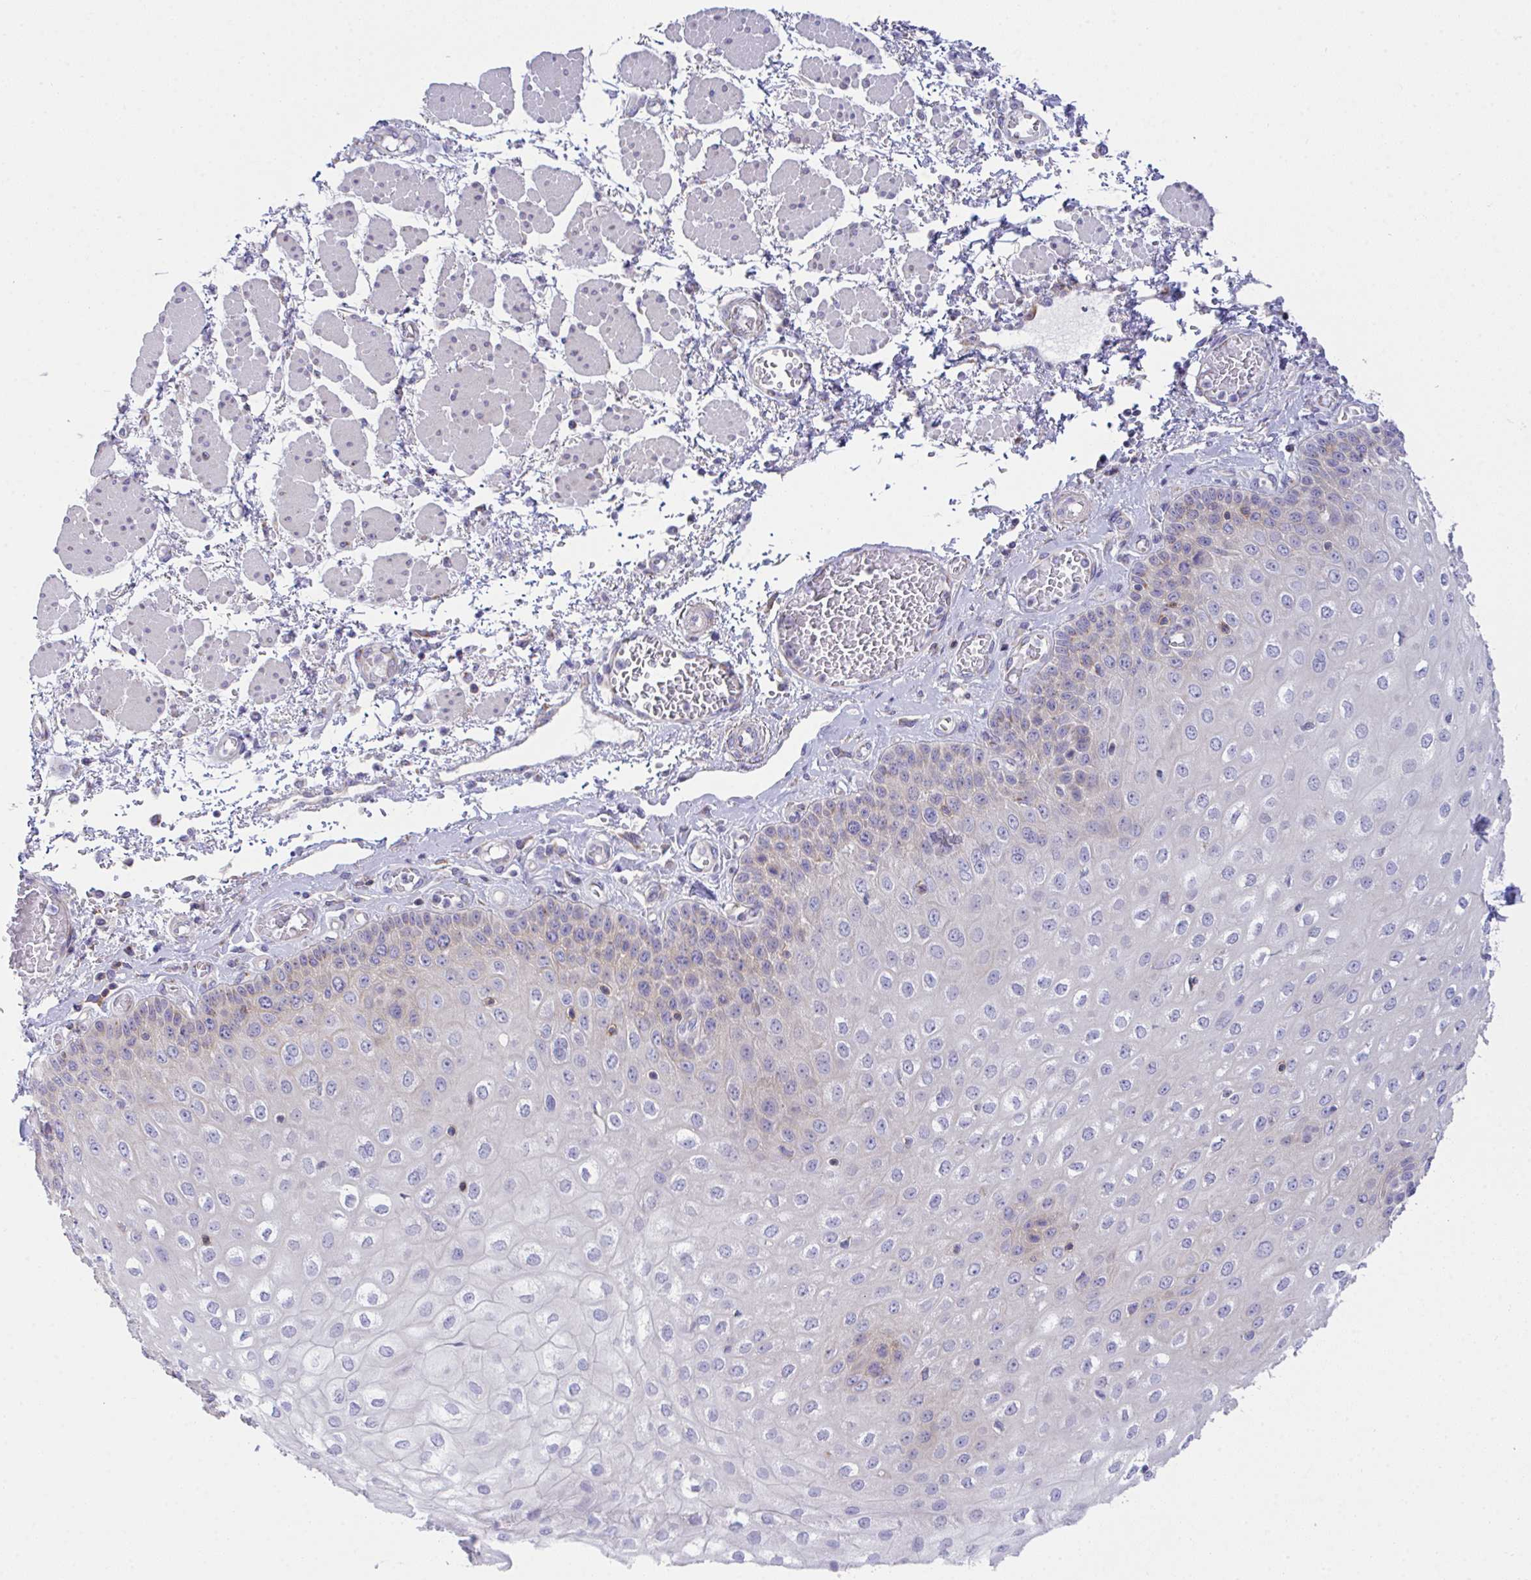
{"staining": {"intensity": "negative", "quantity": "none", "location": "none"}, "tissue": "esophagus", "cell_type": "Squamous epithelial cells", "image_type": "normal", "snomed": [{"axis": "morphology", "description": "Normal tissue, NOS"}, {"axis": "morphology", "description": "Adenocarcinoma, NOS"}, {"axis": "topography", "description": "Esophagus"}], "caption": "This is a histopathology image of immunohistochemistry staining of normal esophagus, which shows no expression in squamous epithelial cells.", "gene": "MIA3", "patient": {"sex": "male", "age": 81}}